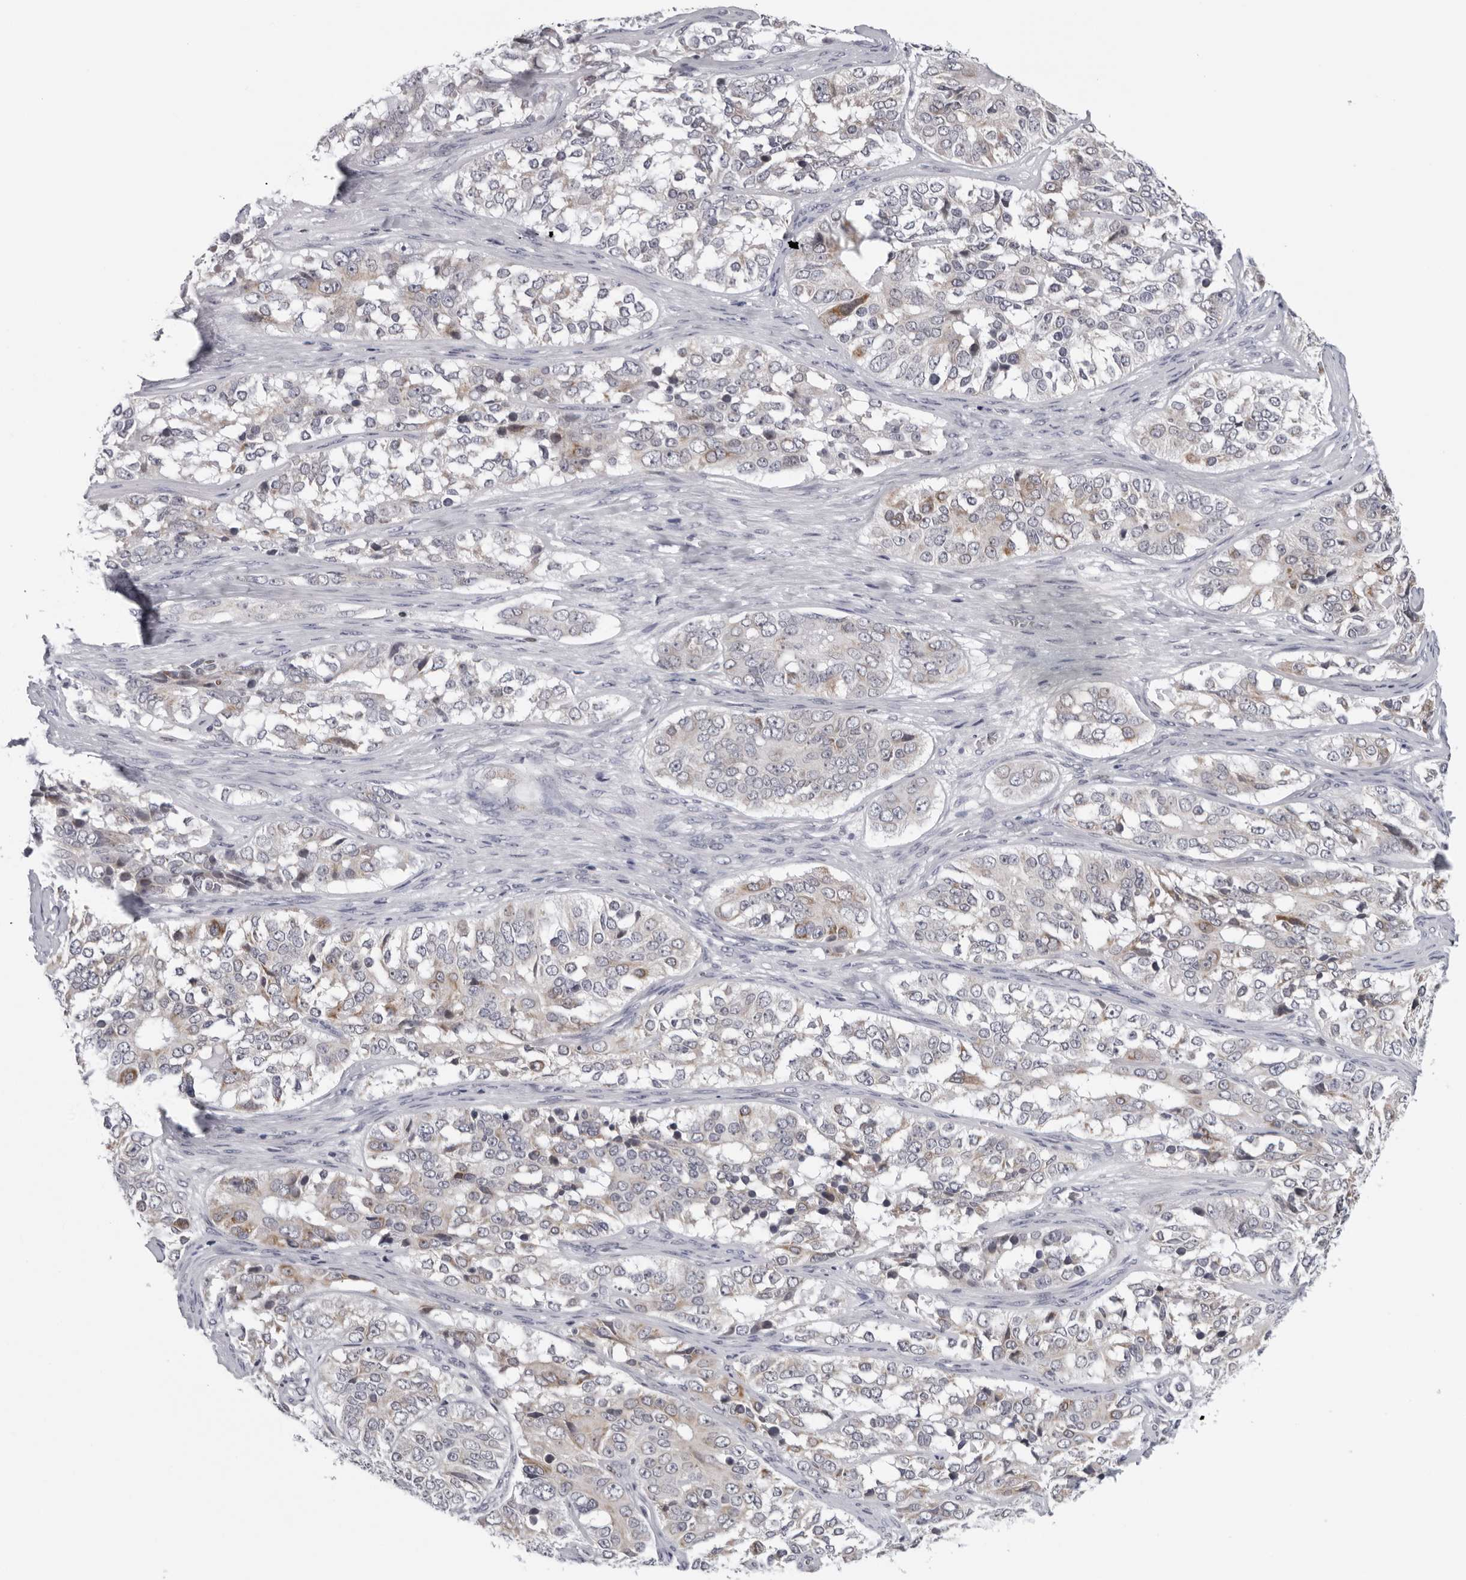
{"staining": {"intensity": "weak", "quantity": "<25%", "location": "cytoplasmic/membranous"}, "tissue": "ovarian cancer", "cell_type": "Tumor cells", "image_type": "cancer", "snomed": [{"axis": "morphology", "description": "Carcinoma, endometroid"}, {"axis": "topography", "description": "Ovary"}], "caption": "Human ovarian endometroid carcinoma stained for a protein using immunohistochemistry (IHC) exhibits no positivity in tumor cells.", "gene": "CPT2", "patient": {"sex": "female", "age": 51}}